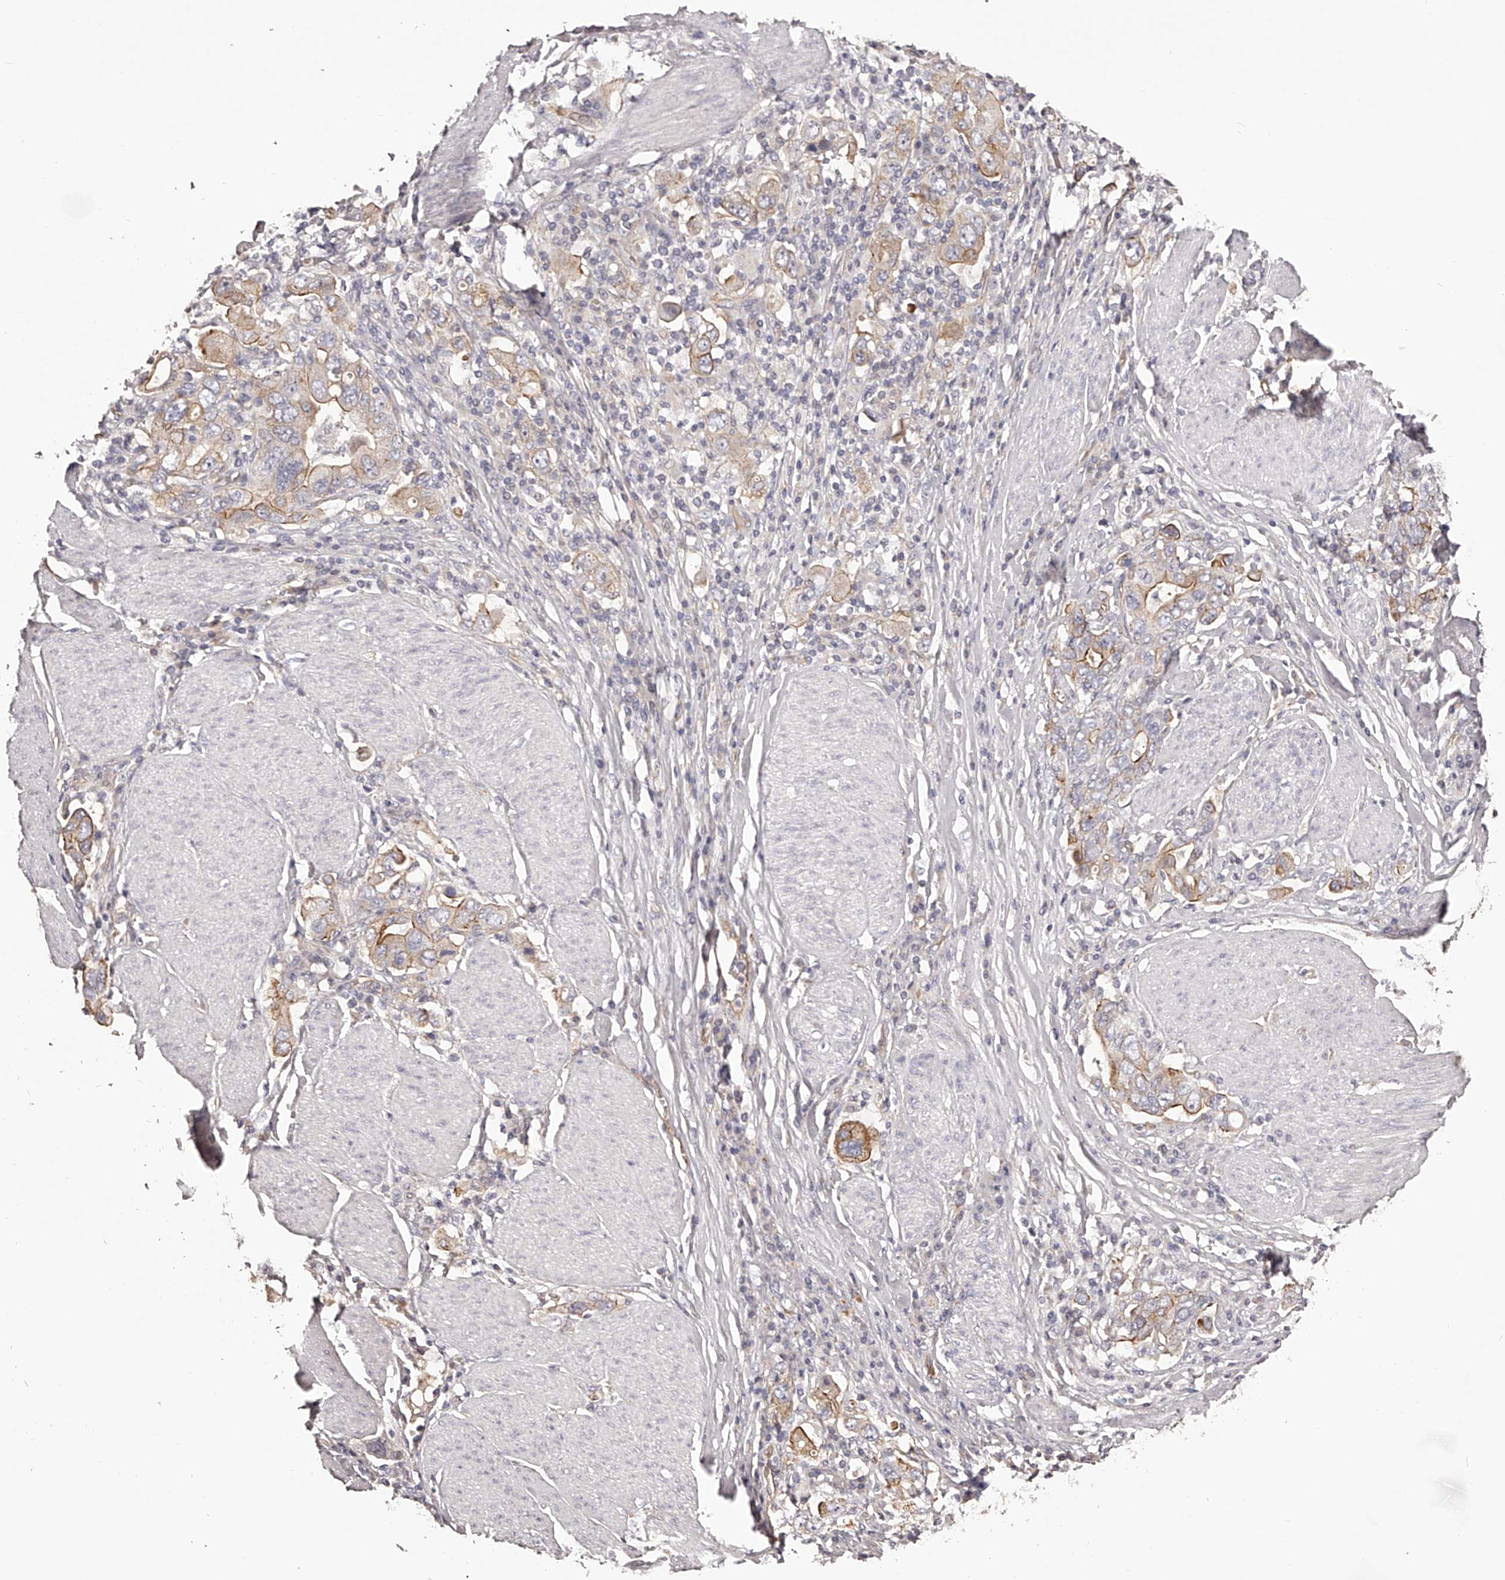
{"staining": {"intensity": "moderate", "quantity": "25%-75%", "location": "cytoplasmic/membranous"}, "tissue": "stomach cancer", "cell_type": "Tumor cells", "image_type": "cancer", "snomed": [{"axis": "morphology", "description": "Adenocarcinoma, NOS"}, {"axis": "topography", "description": "Stomach, upper"}], "caption": "Stomach cancer (adenocarcinoma) stained with immunohistochemistry (IHC) displays moderate cytoplasmic/membranous staining in about 25%-75% of tumor cells. (DAB IHC with brightfield microscopy, high magnification).", "gene": "LTV1", "patient": {"sex": "male", "age": 62}}